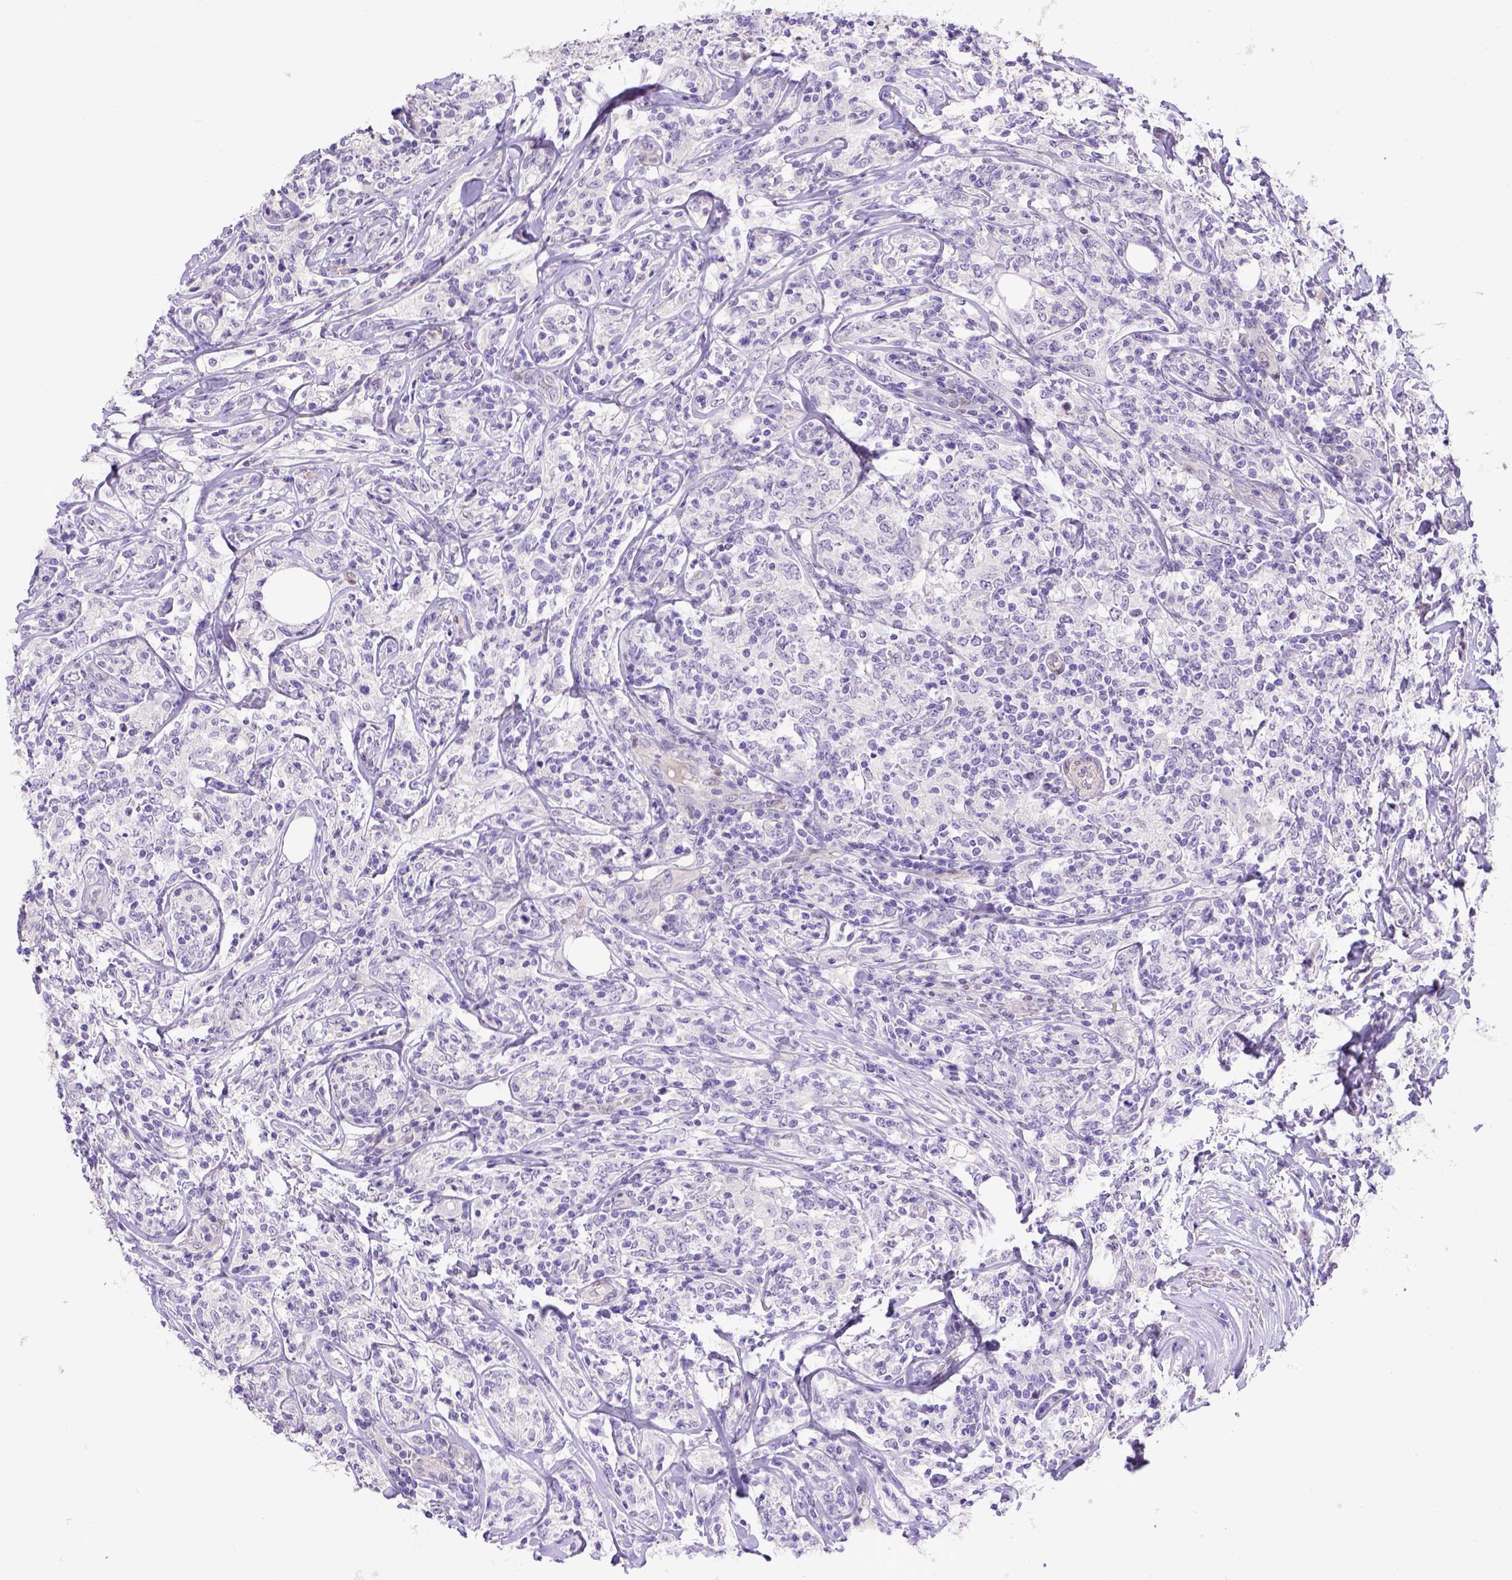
{"staining": {"intensity": "negative", "quantity": "none", "location": "none"}, "tissue": "lymphoma", "cell_type": "Tumor cells", "image_type": "cancer", "snomed": [{"axis": "morphology", "description": "Malignant lymphoma, non-Hodgkin's type, High grade"}, {"axis": "topography", "description": "Lymph node"}], "caption": "Tumor cells show no significant positivity in malignant lymphoma, non-Hodgkin's type (high-grade).", "gene": "BTN1A1", "patient": {"sex": "female", "age": 84}}